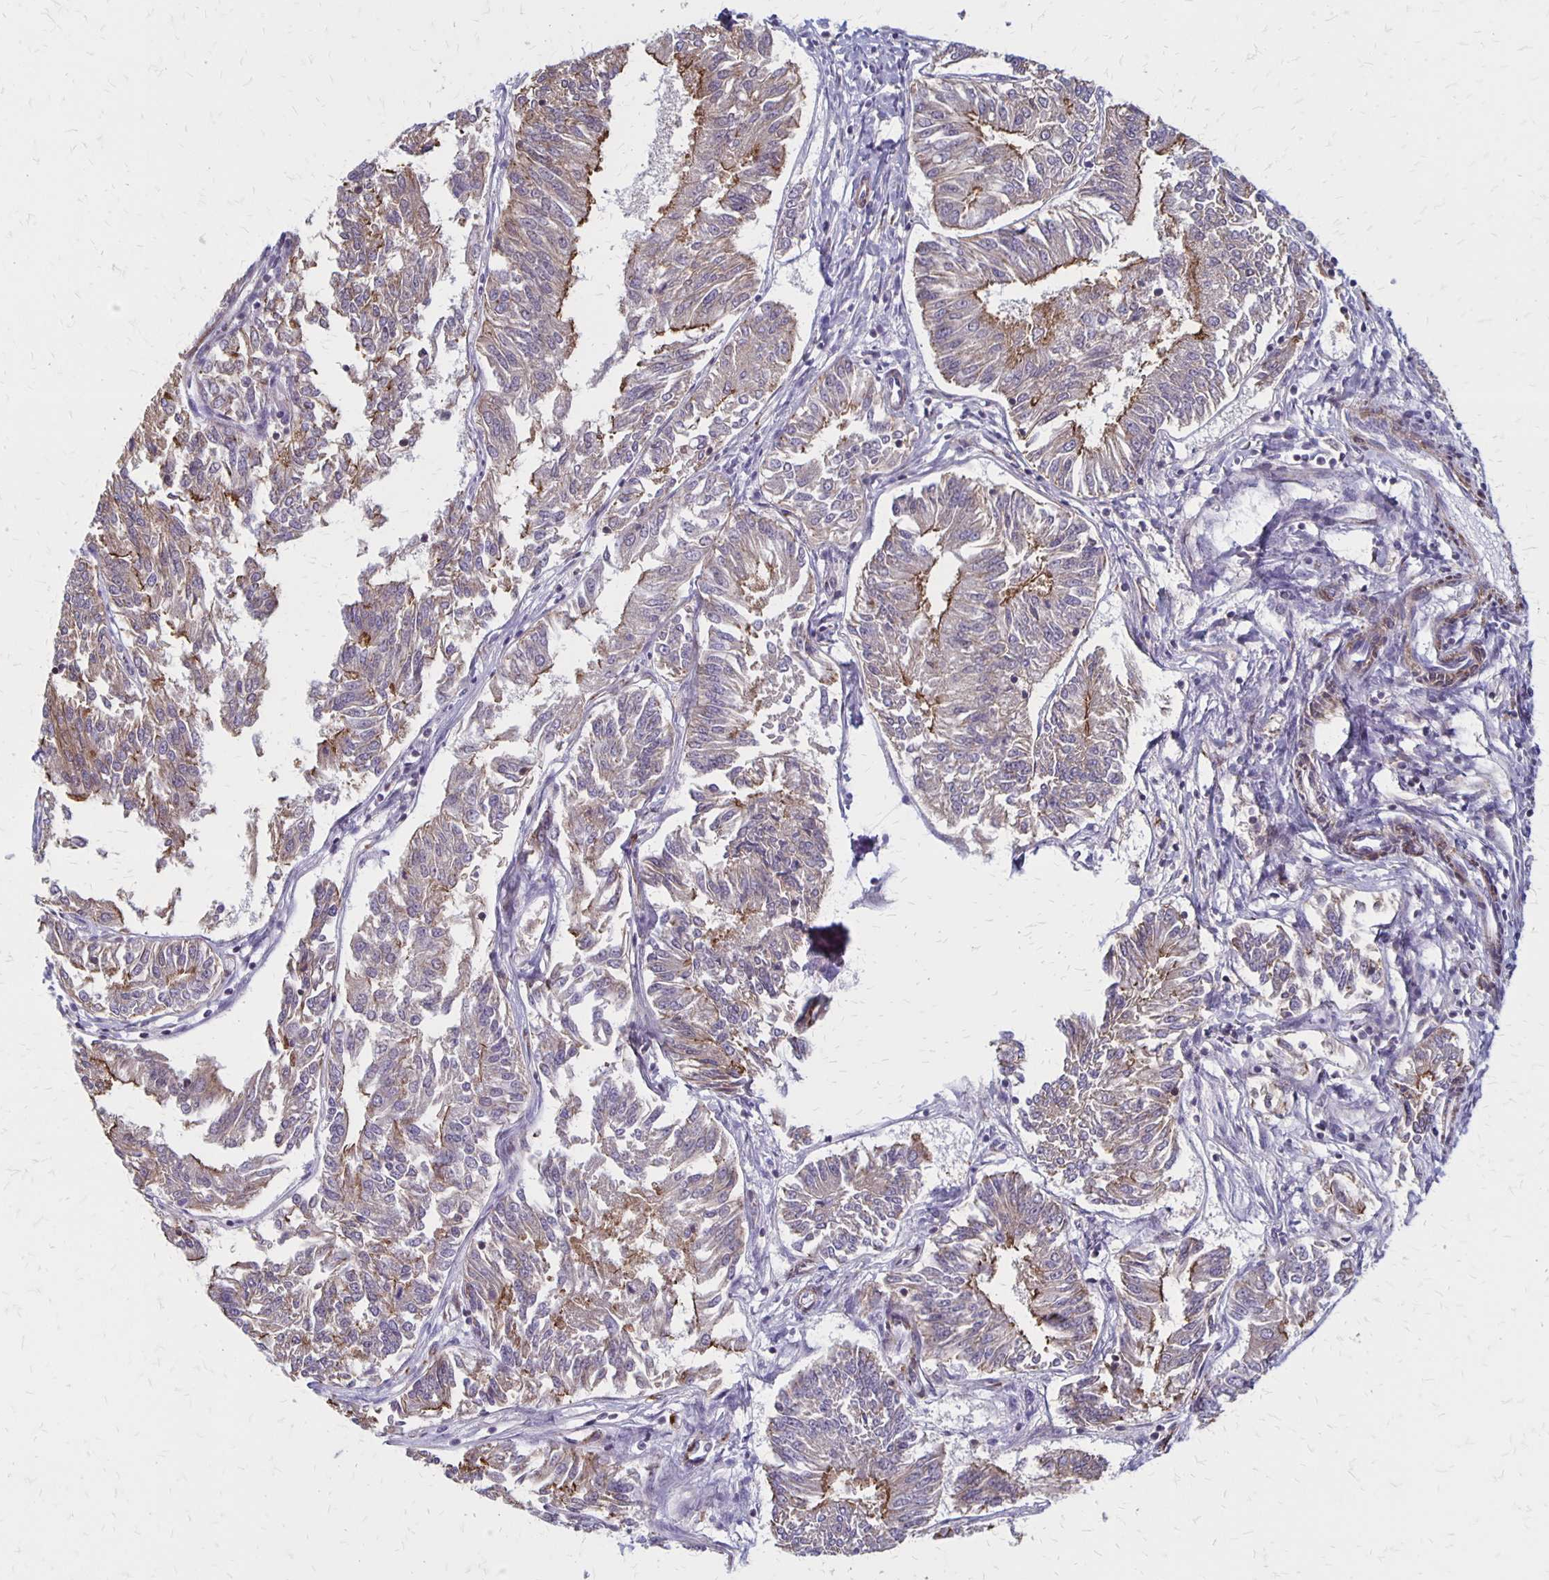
{"staining": {"intensity": "moderate", "quantity": "25%-75%", "location": "cytoplasmic/membranous"}, "tissue": "endometrial cancer", "cell_type": "Tumor cells", "image_type": "cancer", "snomed": [{"axis": "morphology", "description": "Adenocarcinoma, NOS"}, {"axis": "topography", "description": "Endometrium"}], "caption": "Brown immunohistochemical staining in human endometrial adenocarcinoma reveals moderate cytoplasmic/membranous staining in approximately 25%-75% of tumor cells. (Stains: DAB in brown, nuclei in blue, Microscopy: brightfield microscopy at high magnification).", "gene": "SEPTIN5", "patient": {"sex": "female", "age": 58}}